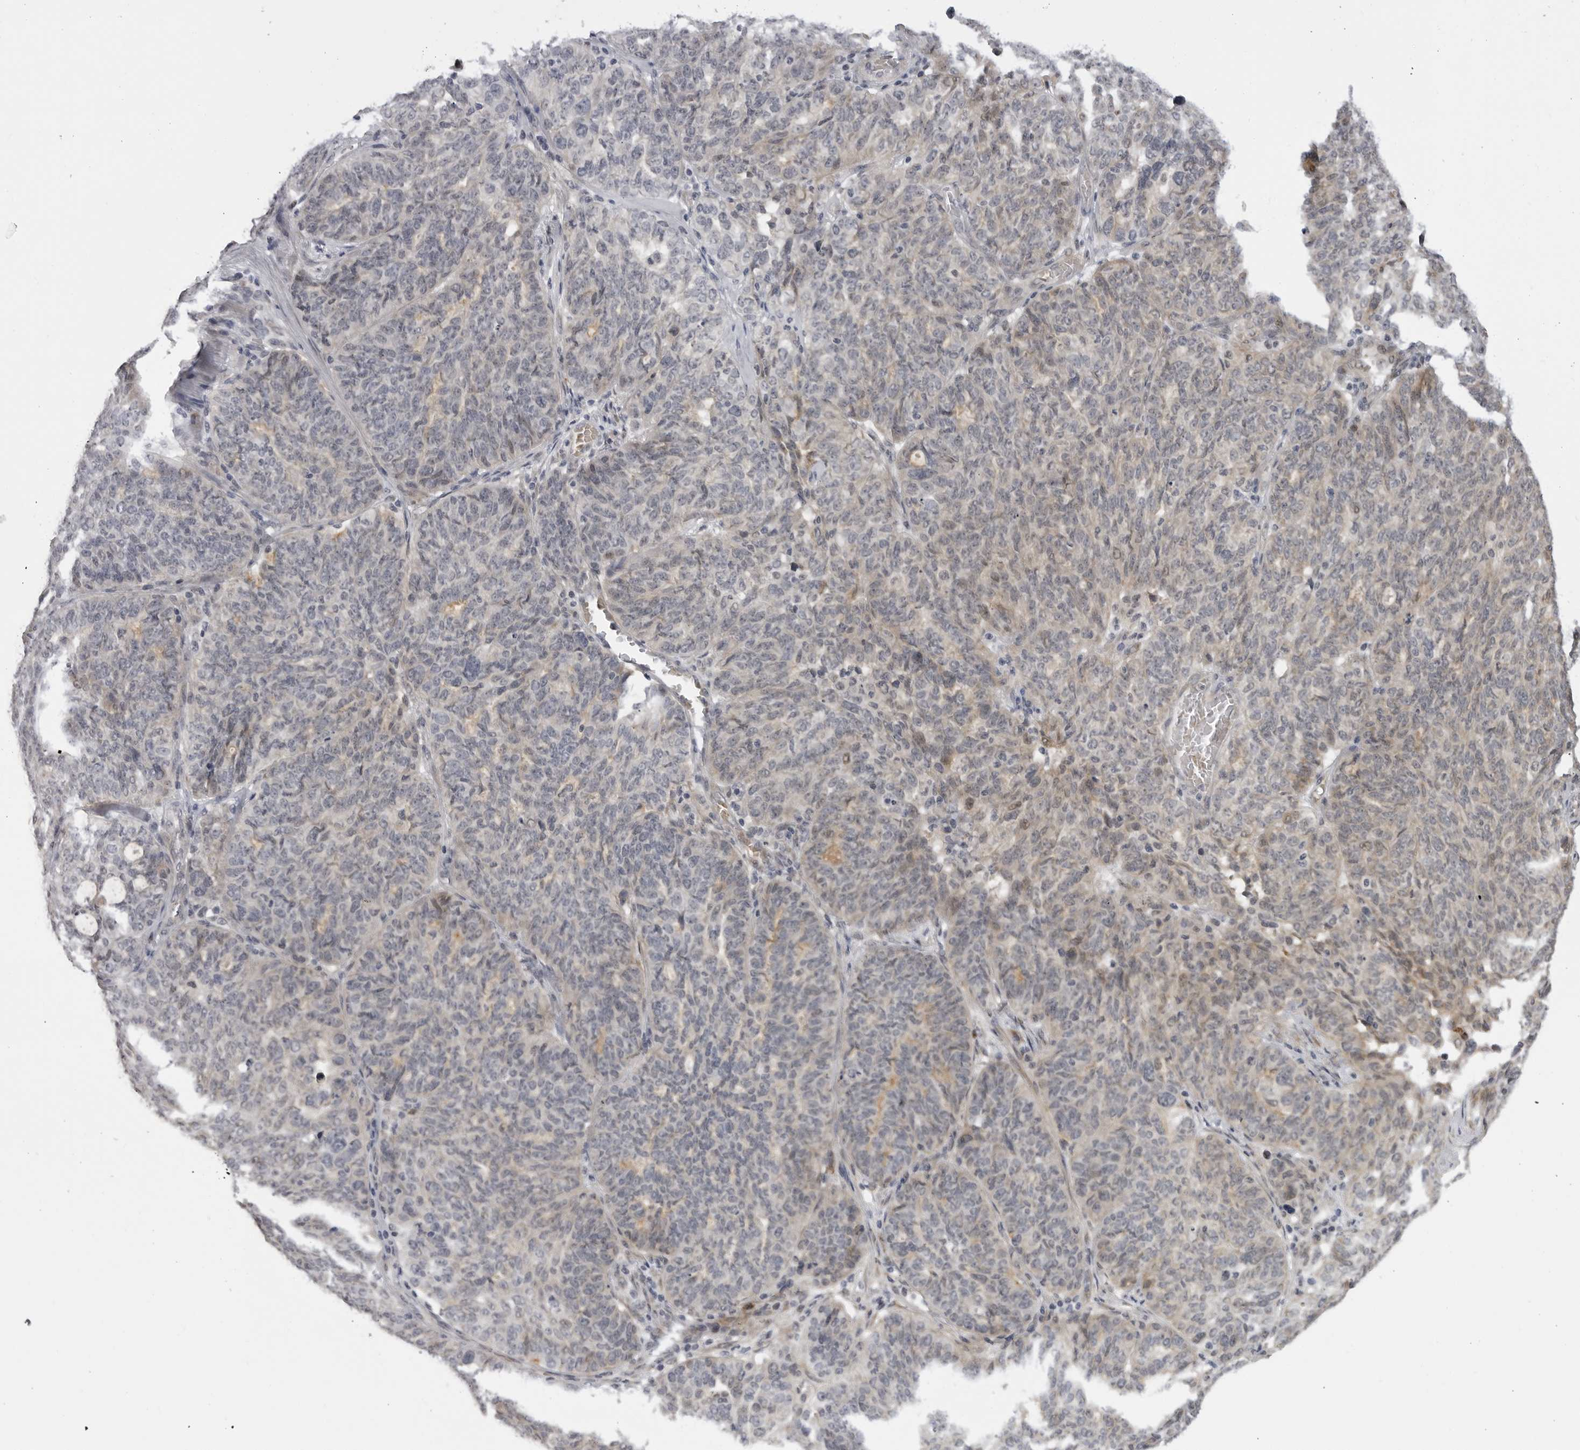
{"staining": {"intensity": "negative", "quantity": "none", "location": "none"}, "tissue": "ovarian cancer", "cell_type": "Tumor cells", "image_type": "cancer", "snomed": [{"axis": "morphology", "description": "Cystadenocarcinoma, serous, NOS"}, {"axis": "topography", "description": "Ovary"}], "caption": "DAB immunohistochemical staining of ovarian cancer (serous cystadenocarcinoma) demonstrates no significant staining in tumor cells.", "gene": "ALPK2", "patient": {"sex": "female", "age": 59}}